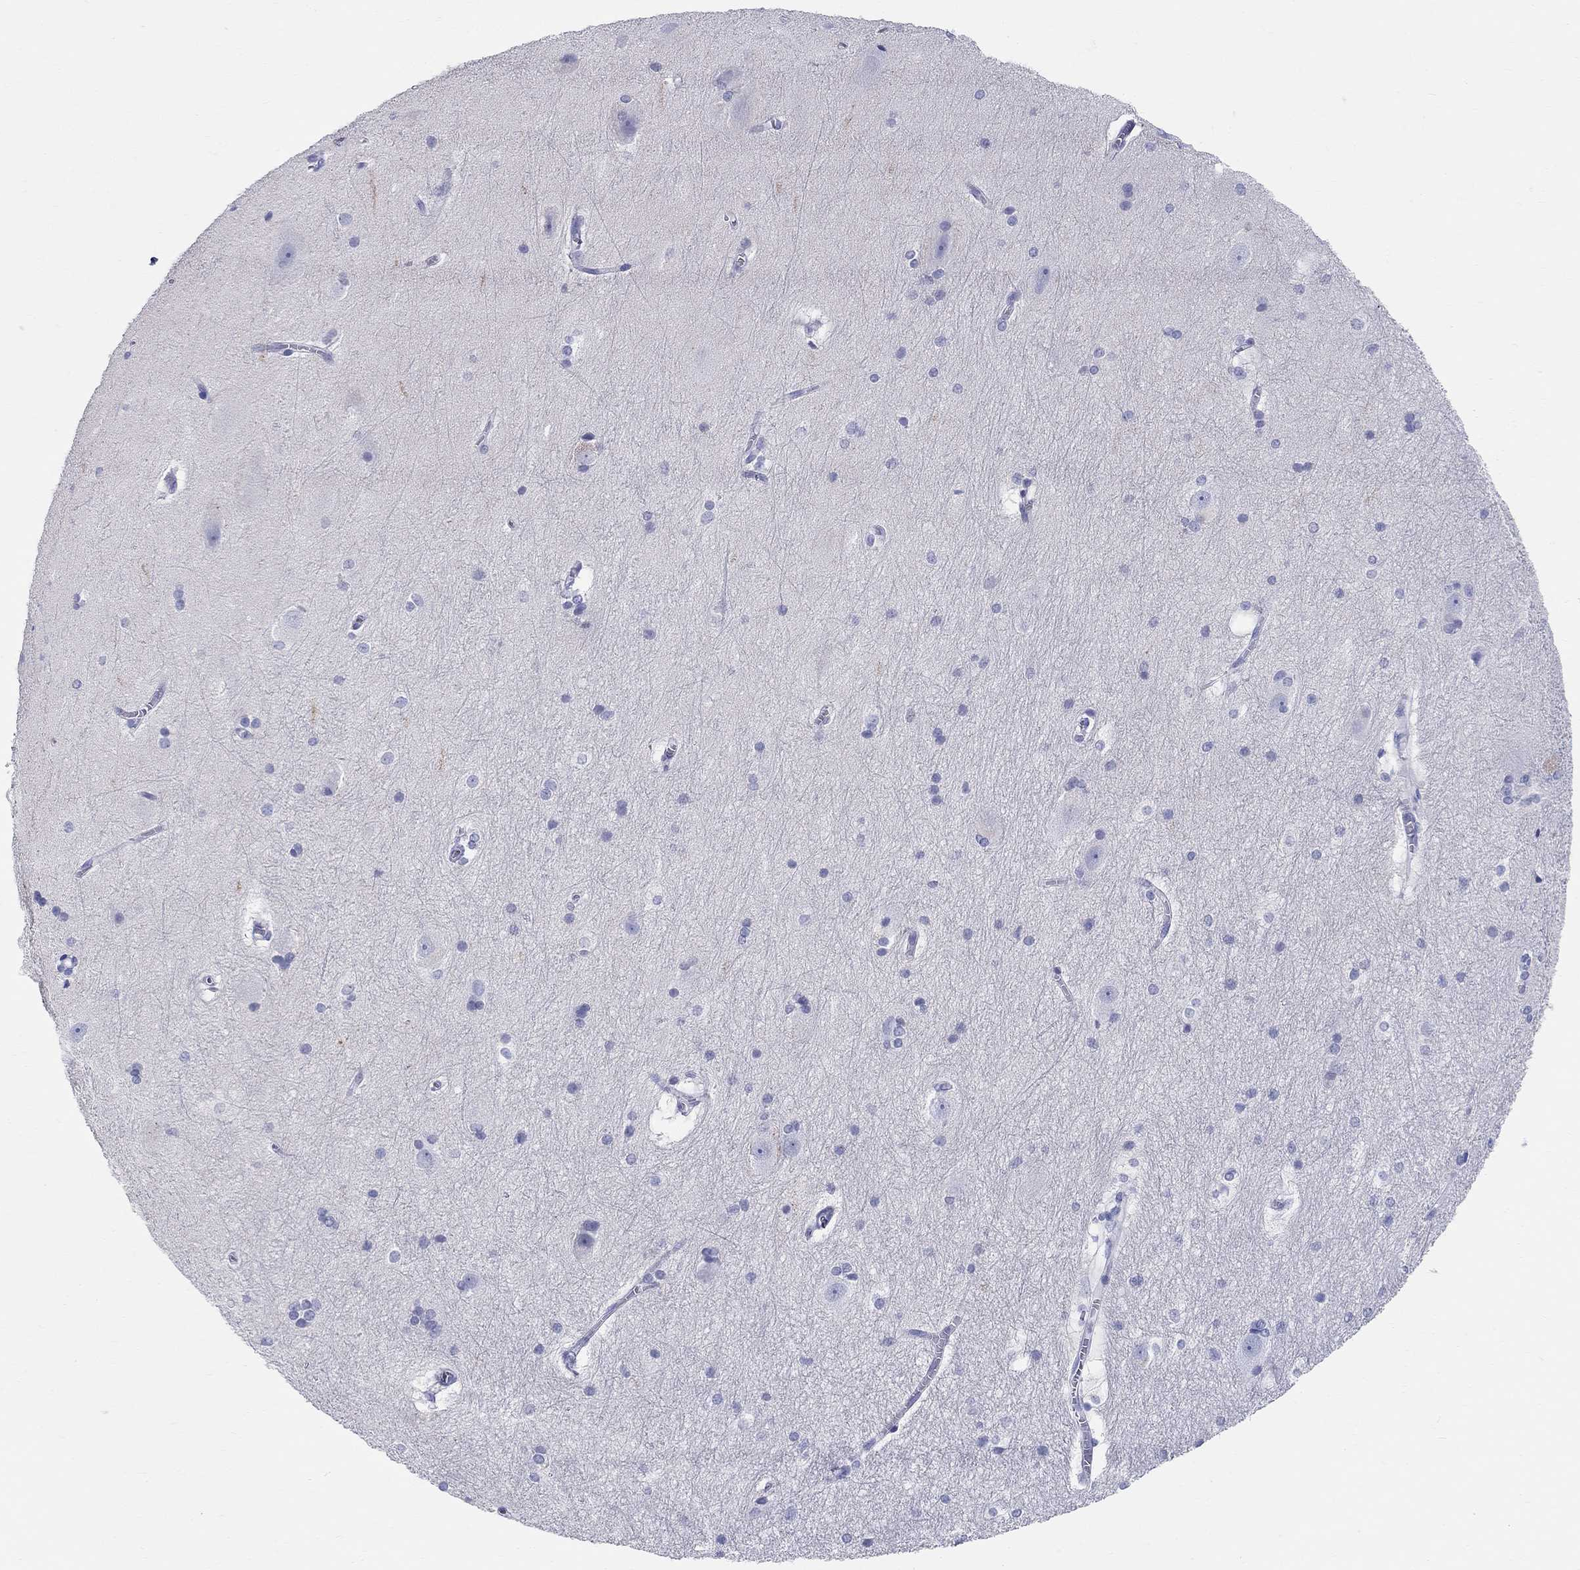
{"staining": {"intensity": "negative", "quantity": "none", "location": "none"}, "tissue": "hippocampus", "cell_type": "Glial cells", "image_type": "normal", "snomed": [{"axis": "morphology", "description": "Normal tissue, NOS"}, {"axis": "topography", "description": "Cerebral cortex"}, {"axis": "topography", "description": "Hippocampus"}], "caption": "Hippocampus stained for a protein using immunohistochemistry (IHC) shows no staining glial cells.", "gene": "LAMP5", "patient": {"sex": "female", "age": 19}}